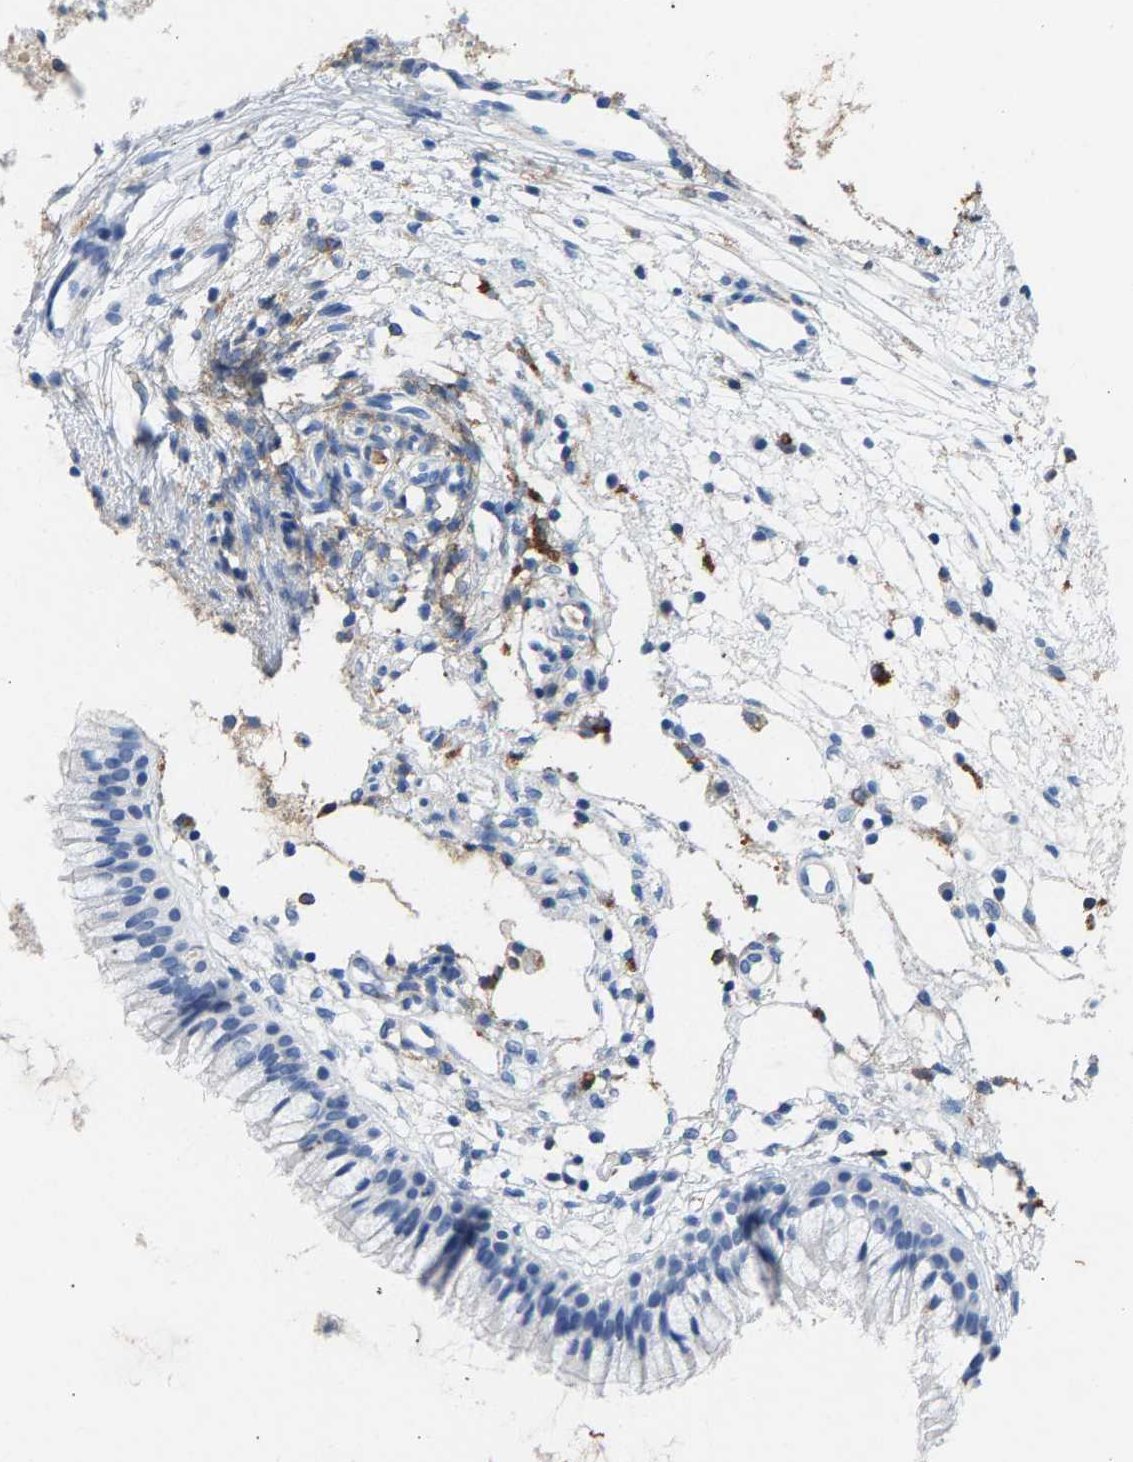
{"staining": {"intensity": "negative", "quantity": "none", "location": "none"}, "tissue": "nasopharynx", "cell_type": "Respiratory epithelial cells", "image_type": "normal", "snomed": [{"axis": "morphology", "description": "Normal tissue, NOS"}, {"axis": "topography", "description": "Nasopharynx"}], "caption": "Histopathology image shows no significant protein staining in respiratory epithelial cells of unremarkable nasopharynx. (Immunohistochemistry, brightfield microscopy, high magnification).", "gene": "APOH", "patient": {"sex": "male", "age": 21}}